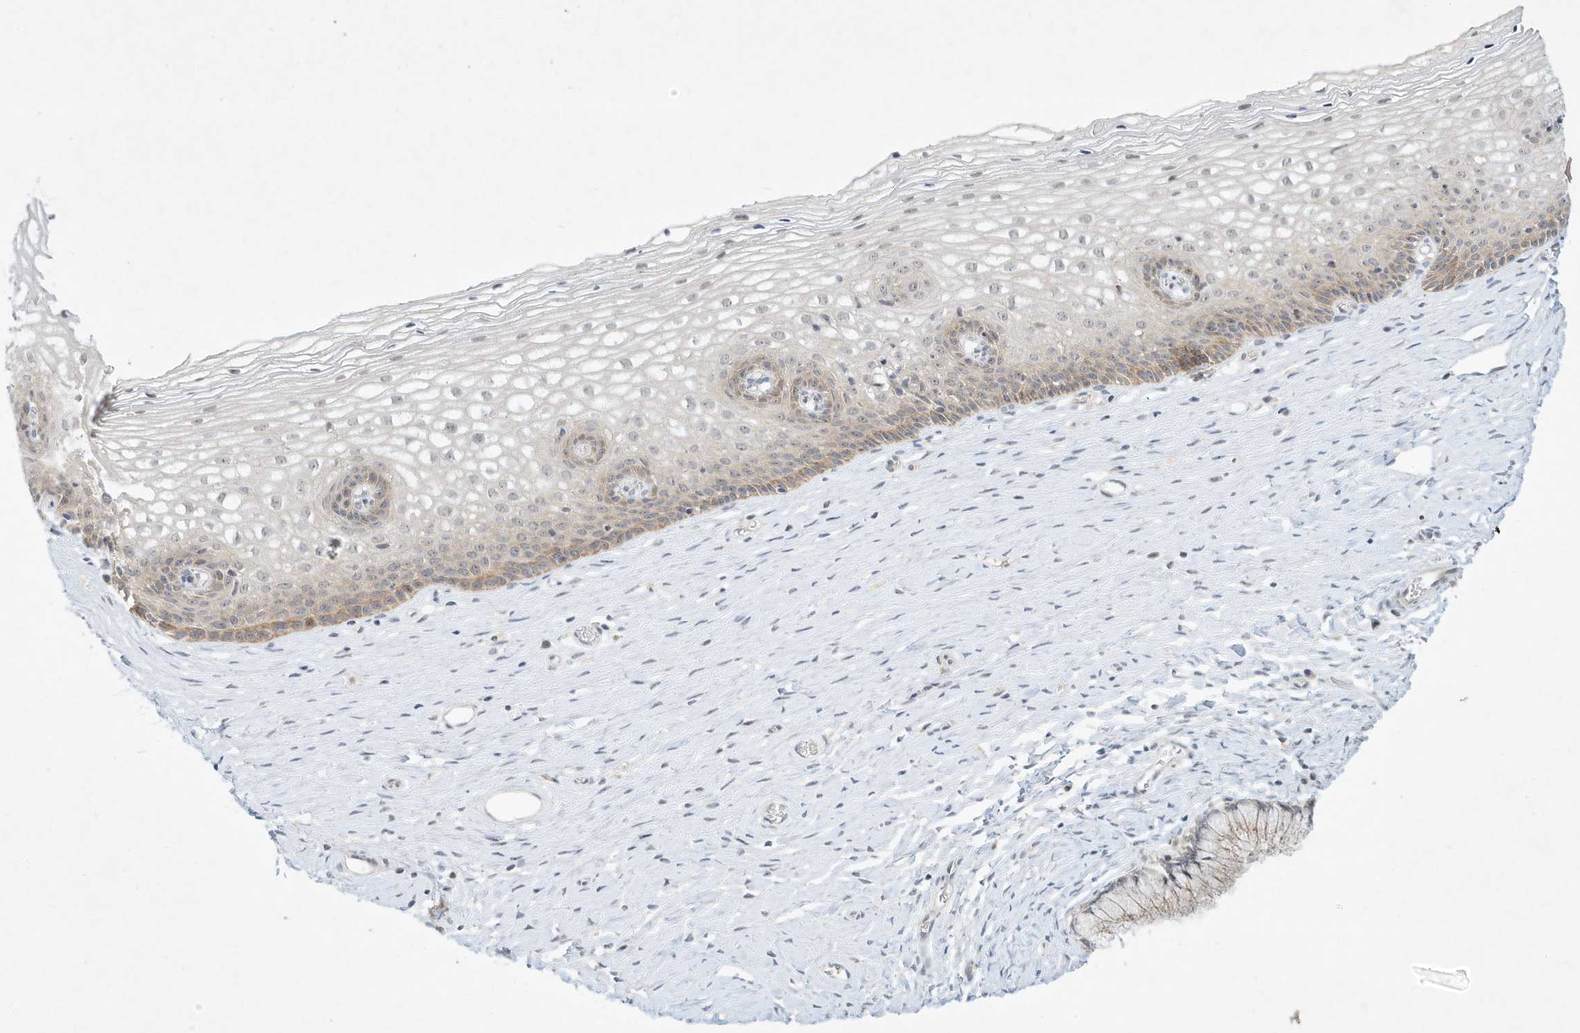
{"staining": {"intensity": "weak", "quantity": "<25%", "location": "cytoplasmic/membranous"}, "tissue": "cervix", "cell_type": "Glandular cells", "image_type": "normal", "snomed": [{"axis": "morphology", "description": "Normal tissue, NOS"}, {"axis": "topography", "description": "Cervix"}], "caption": "This is a image of immunohistochemistry (IHC) staining of normal cervix, which shows no positivity in glandular cells. The staining is performed using DAB (3,3'-diaminobenzidine) brown chromogen with nuclei counter-stained in using hematoxylin.", "gene": "PAK6", "patient": {"sex": "female", "age": 33}}